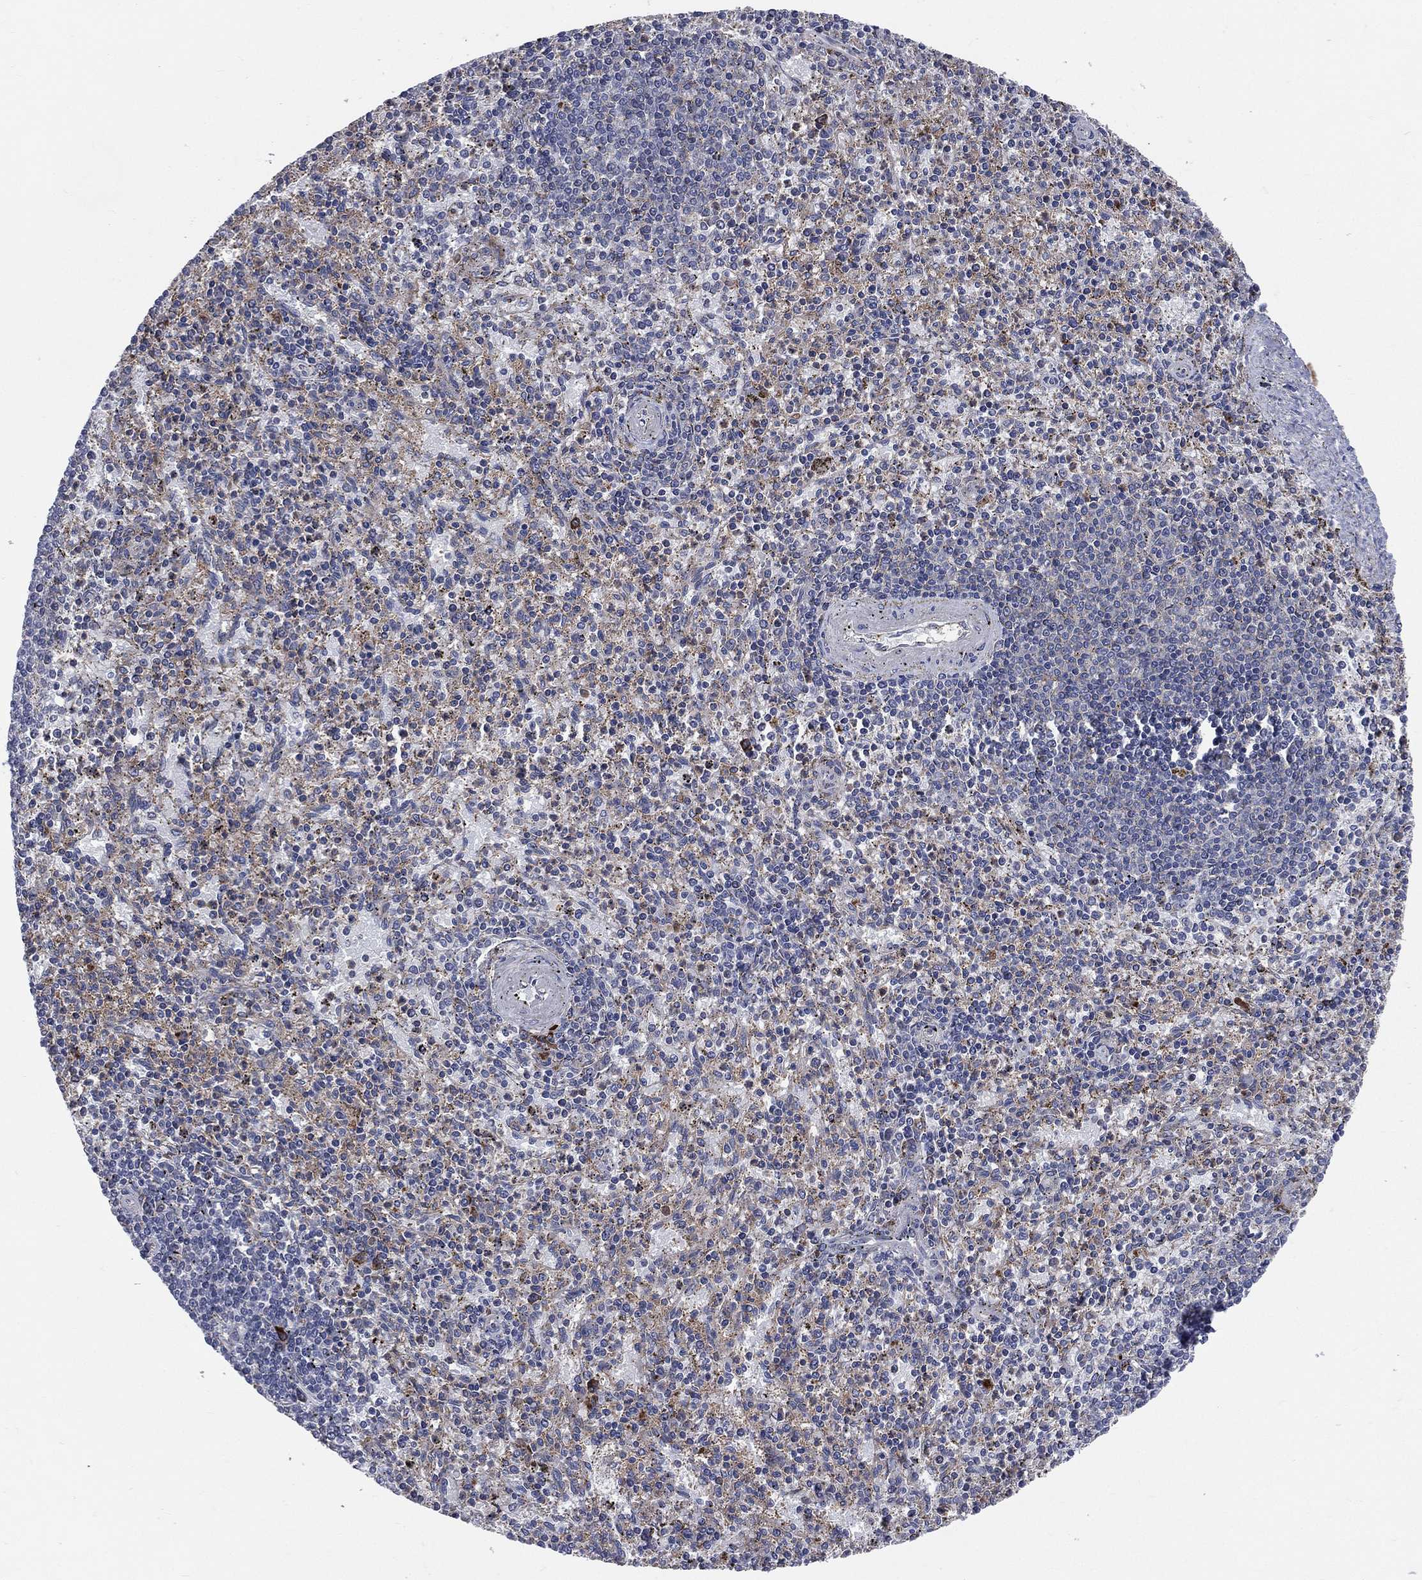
{"staining": {"intensity": "moderate", "quantity": "<25%", "location": "cytoplasmic/membranous"}, "tissue": "spleen", "cell_type": "Cells in red pulp", "image_type": "normal", "snomed": [{"axis": "morphology", "description": "Normal tissue, NOS"}, {"axis": "topography", "description": "Spleen"}], "caption": "Immunohistochemical staining of unremarkable spleen demonstrates <25% levels of moderate cytoplasmic/membranous protein staining in about <25% of cells in red pulp. The staining was performed using DAB (3,3'-diaminobenzidine) to visualize the protein expression in brown, while the nuclei were stained in blue with hematoxylin (Magnification: 20x).", "gene": "CCDC159", "patient": {"sex": "female", "age": 37}}